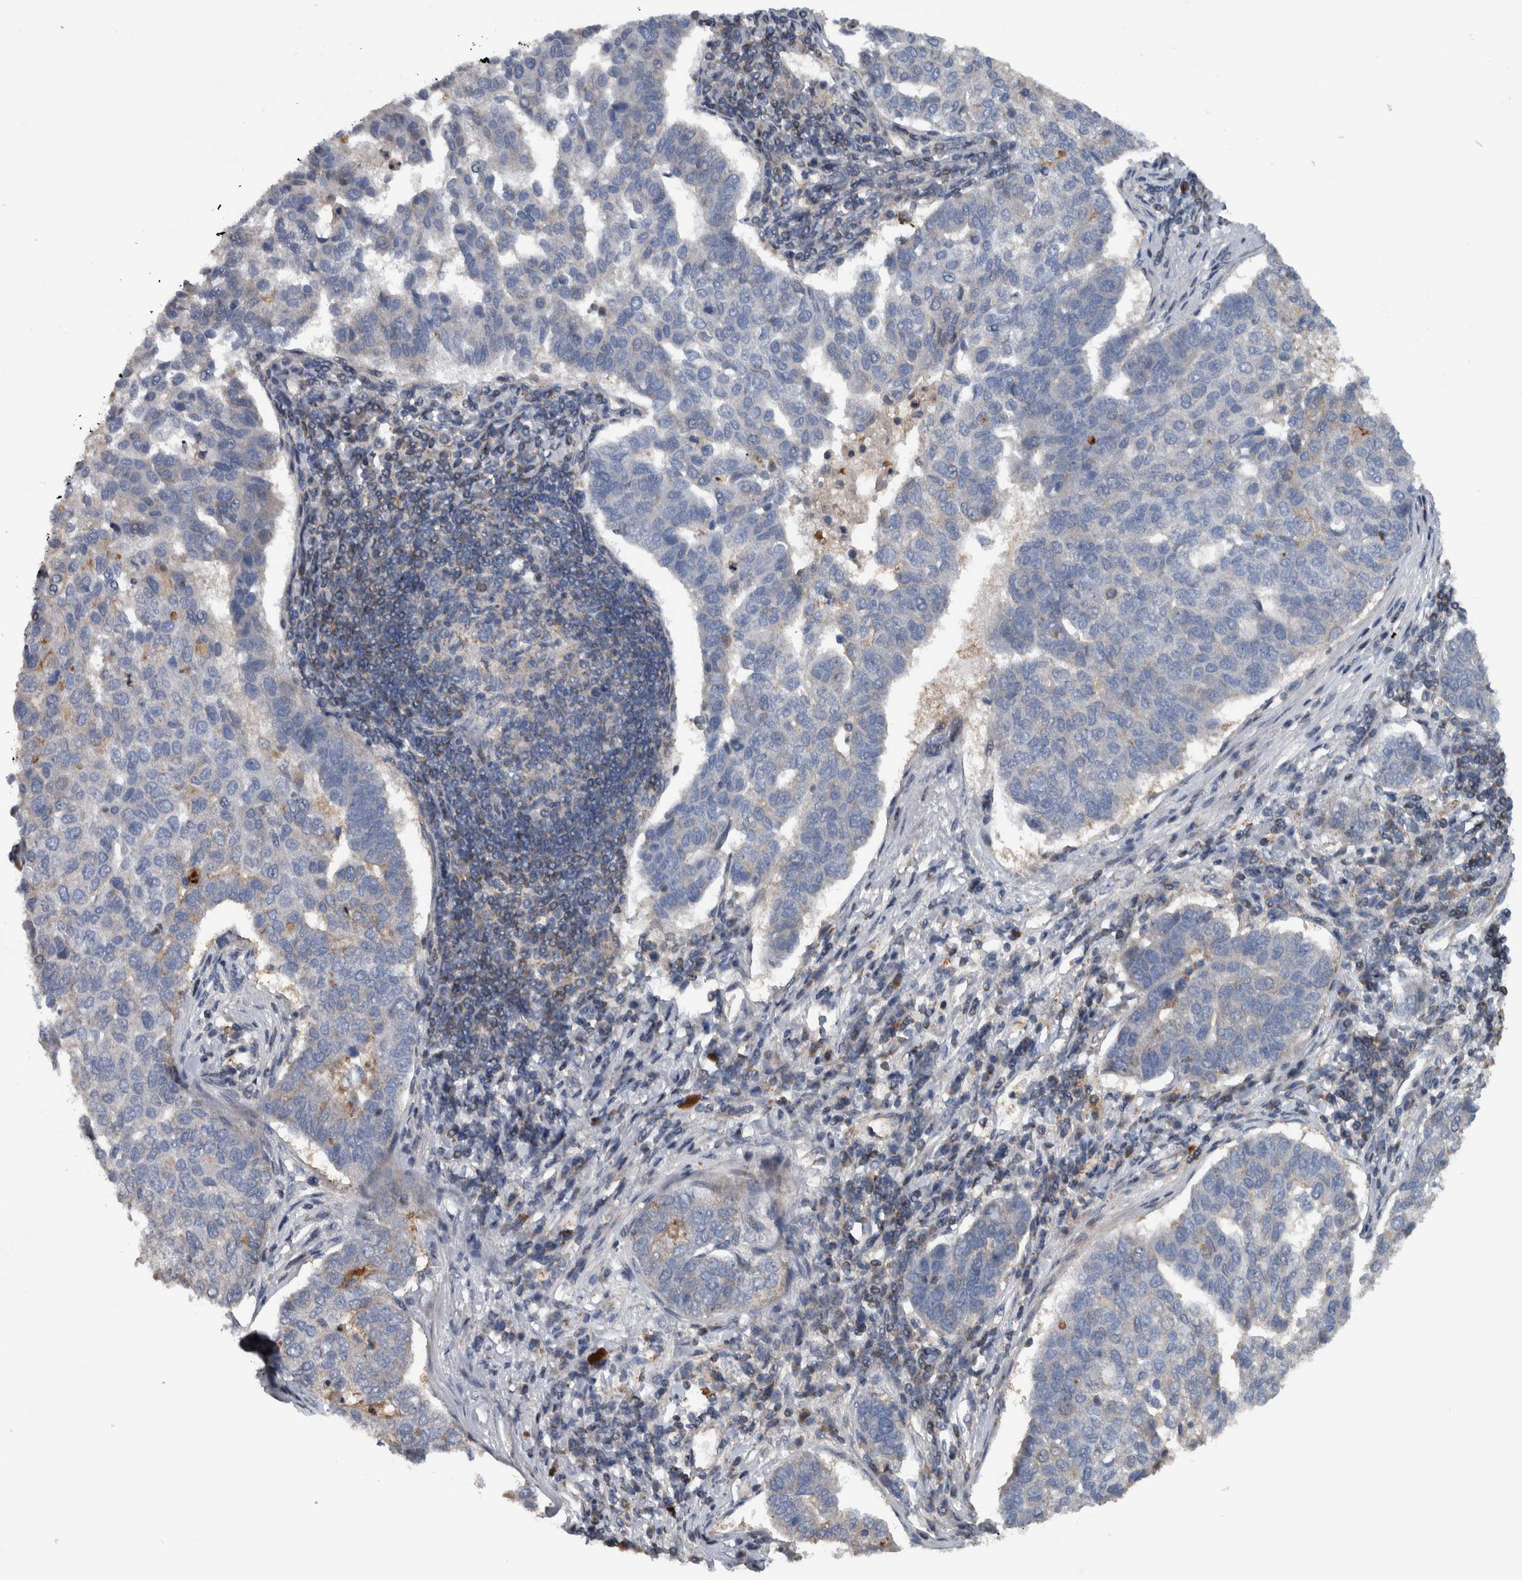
{"staining": {"intensity": "weak", "quantity": "<25%", "location": "cytoplasmic/membranous"}, "tissue": "pancreatic cancer", "cell_type": "Tumor cells", "image_type": "cancer", "snomed": [{"axis": "morphology", "description": "Adenocarcinoma, NOS"}, {"axis": "topography", "description": "Pancreas"}], "caption": "Human pancreatic cancer (adenocarcinoma) stained for a protein using immunohistochemistry (IHC) demonstrates no expression in tumor cells.", "gene": "BAIAP2L1", "patient": {"sex": "female", "age": 61}}